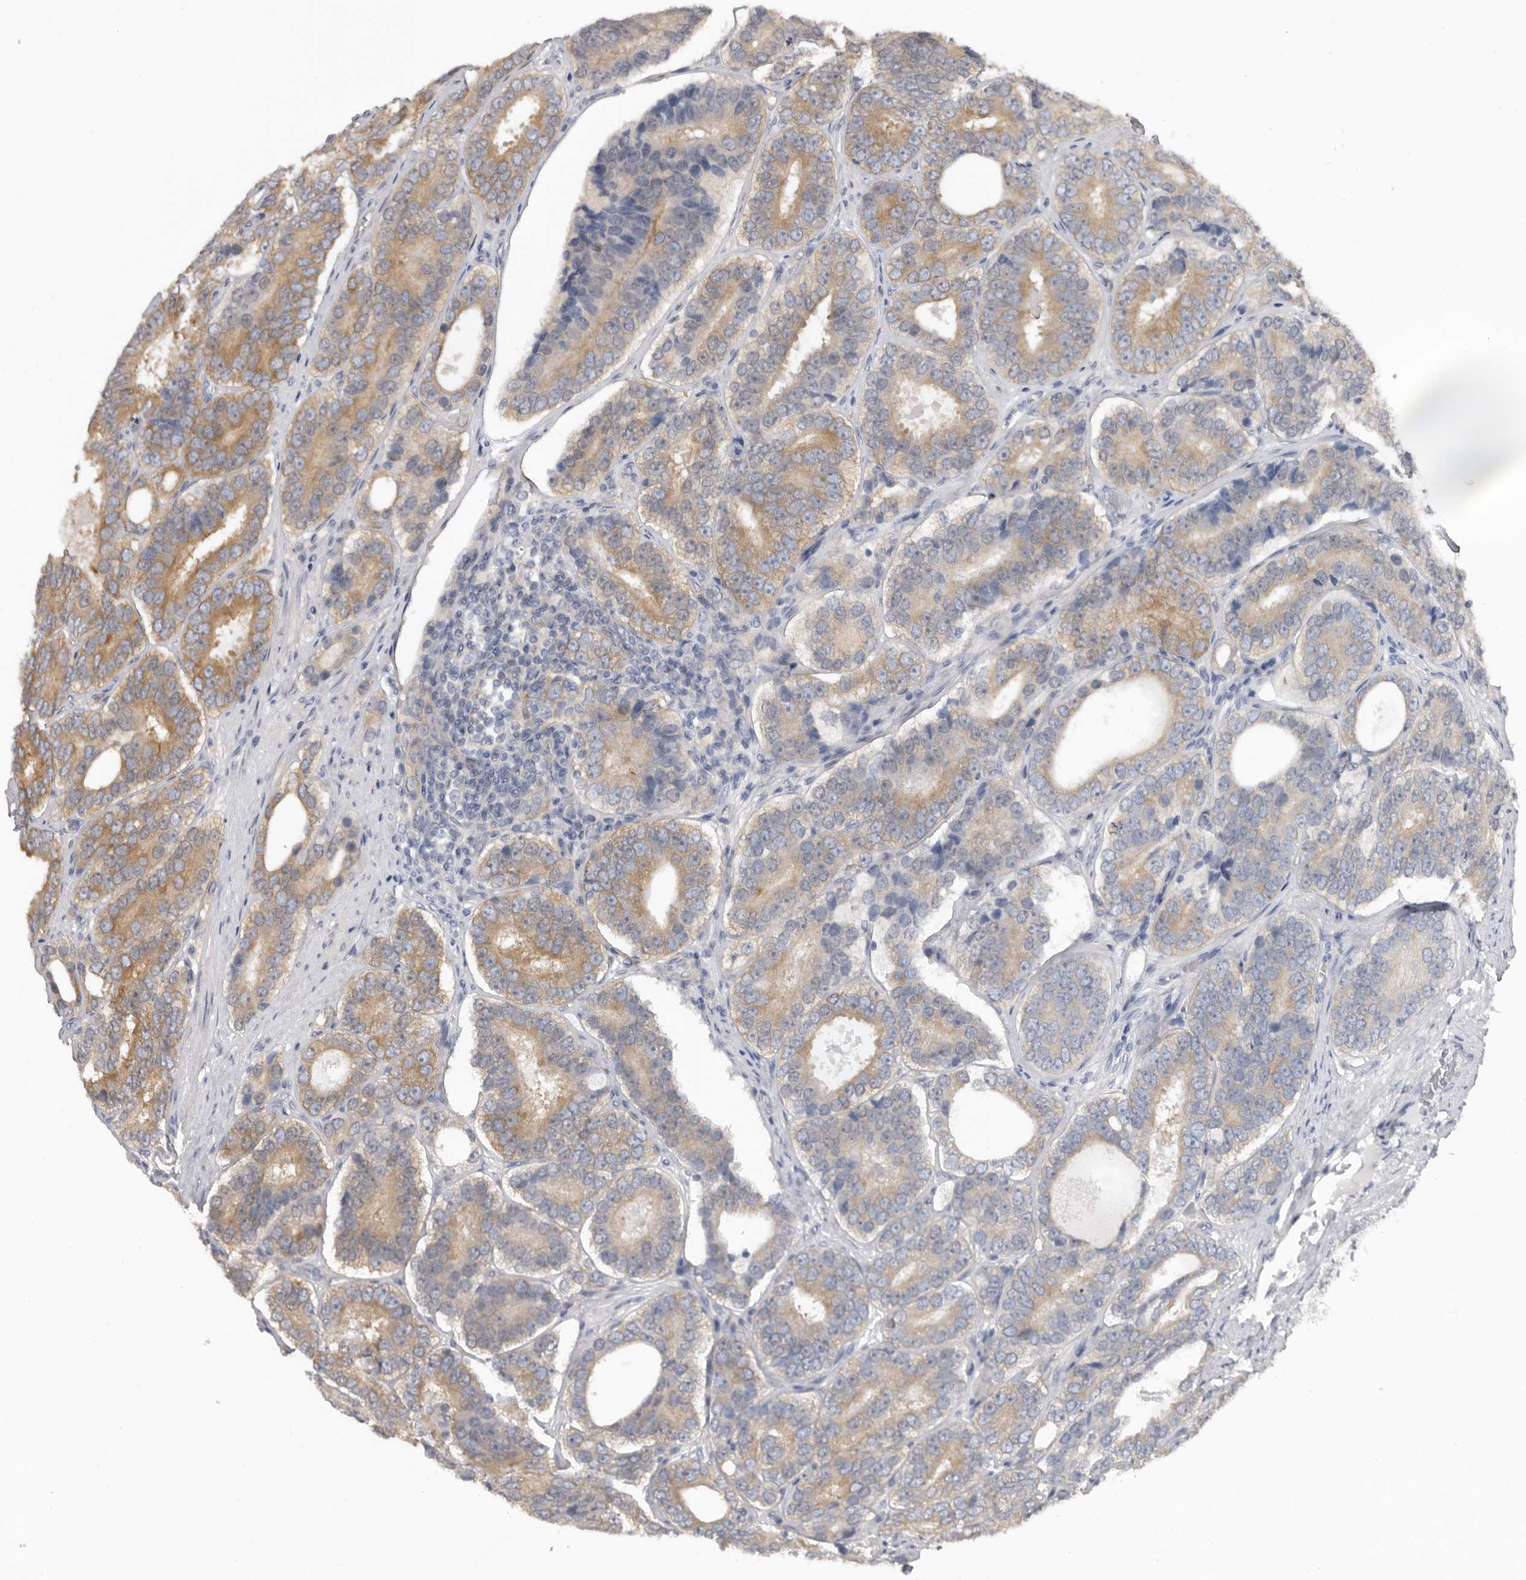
{"staining": {"intensity": "moderate", "quantity": ">75%", "location": "cytoplasmic/membranous"}, "tissue": "prostate cancer", "cell_type": "Tumor cells", "image_type": "cancer", "snomed": [{"axis": "morphology", "description": "Adenocarcinoma, High grade"}, {"axis": "topography", "description": "Prostate"}], "caption": "The image reveals staining of prostate cancer, revealing moderate cytoplasmic/membranous protein staining (brown color) within tumor cells.", "gene": "BAD", "patient": {"sex": "male", "age": 56}}